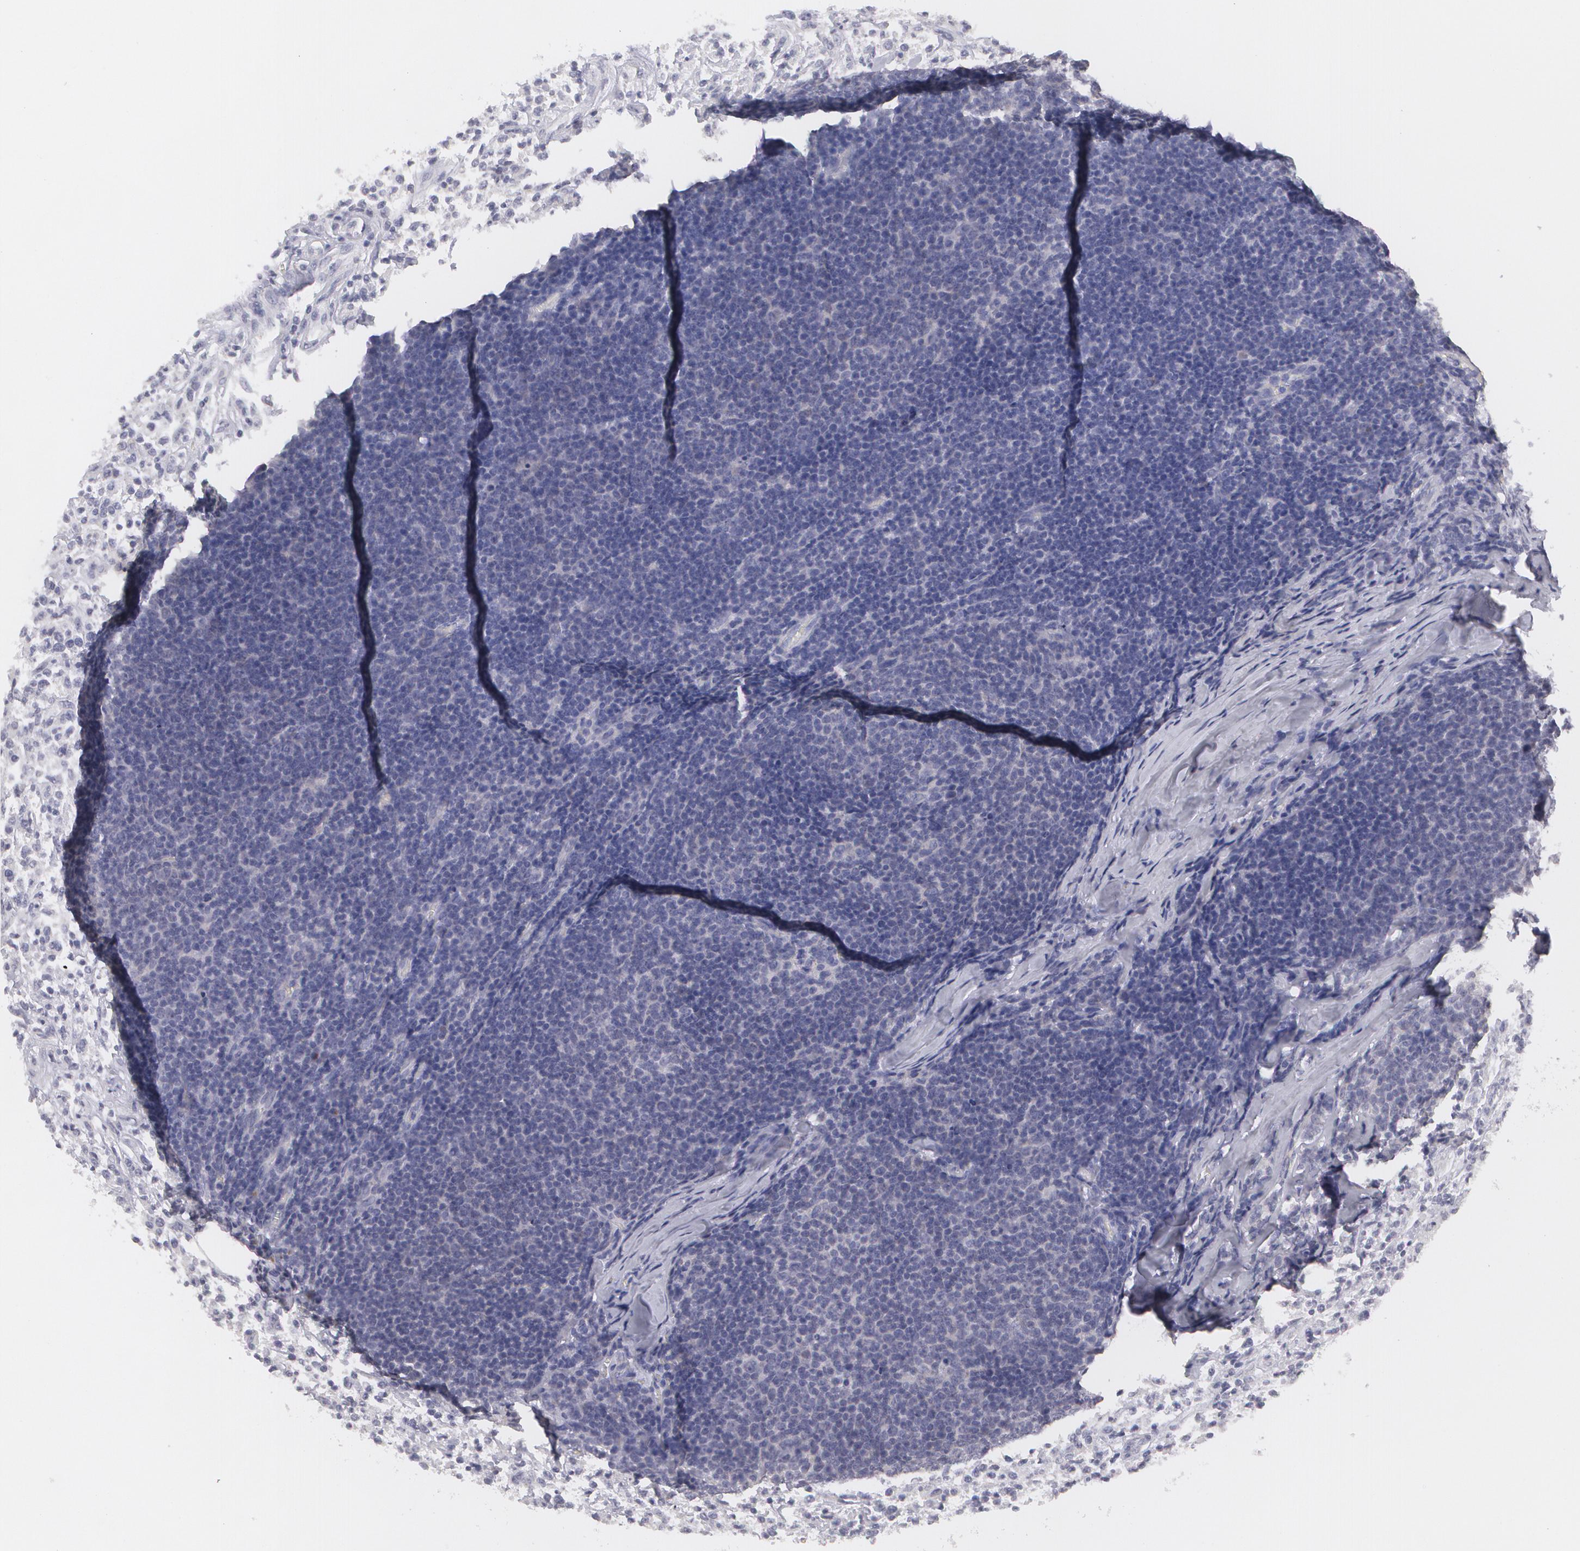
{"staining": {"intensity": "negative", "quantity": "none", "location": "none"}, "tissue": "lymphoma", "cell_type": "Tumor cells", "image_type": "cancer", "snomed": [{"axis": "morphology", "description": "Malignant lymphoma, non-Hodgkin's type, Low grade"}, {"axis": "topography", "description": "Lymph node"}], "caption": "High magnification brightfield microscopy of low-grade malignant lymphoma, non-Hodgkin's type stained with DAB (brown) and counterstained with hematoxylin (blue): tumor cells show no significant expression.", "gene": "MBNL3", "patient": {"sex": "male", "age": 74}}